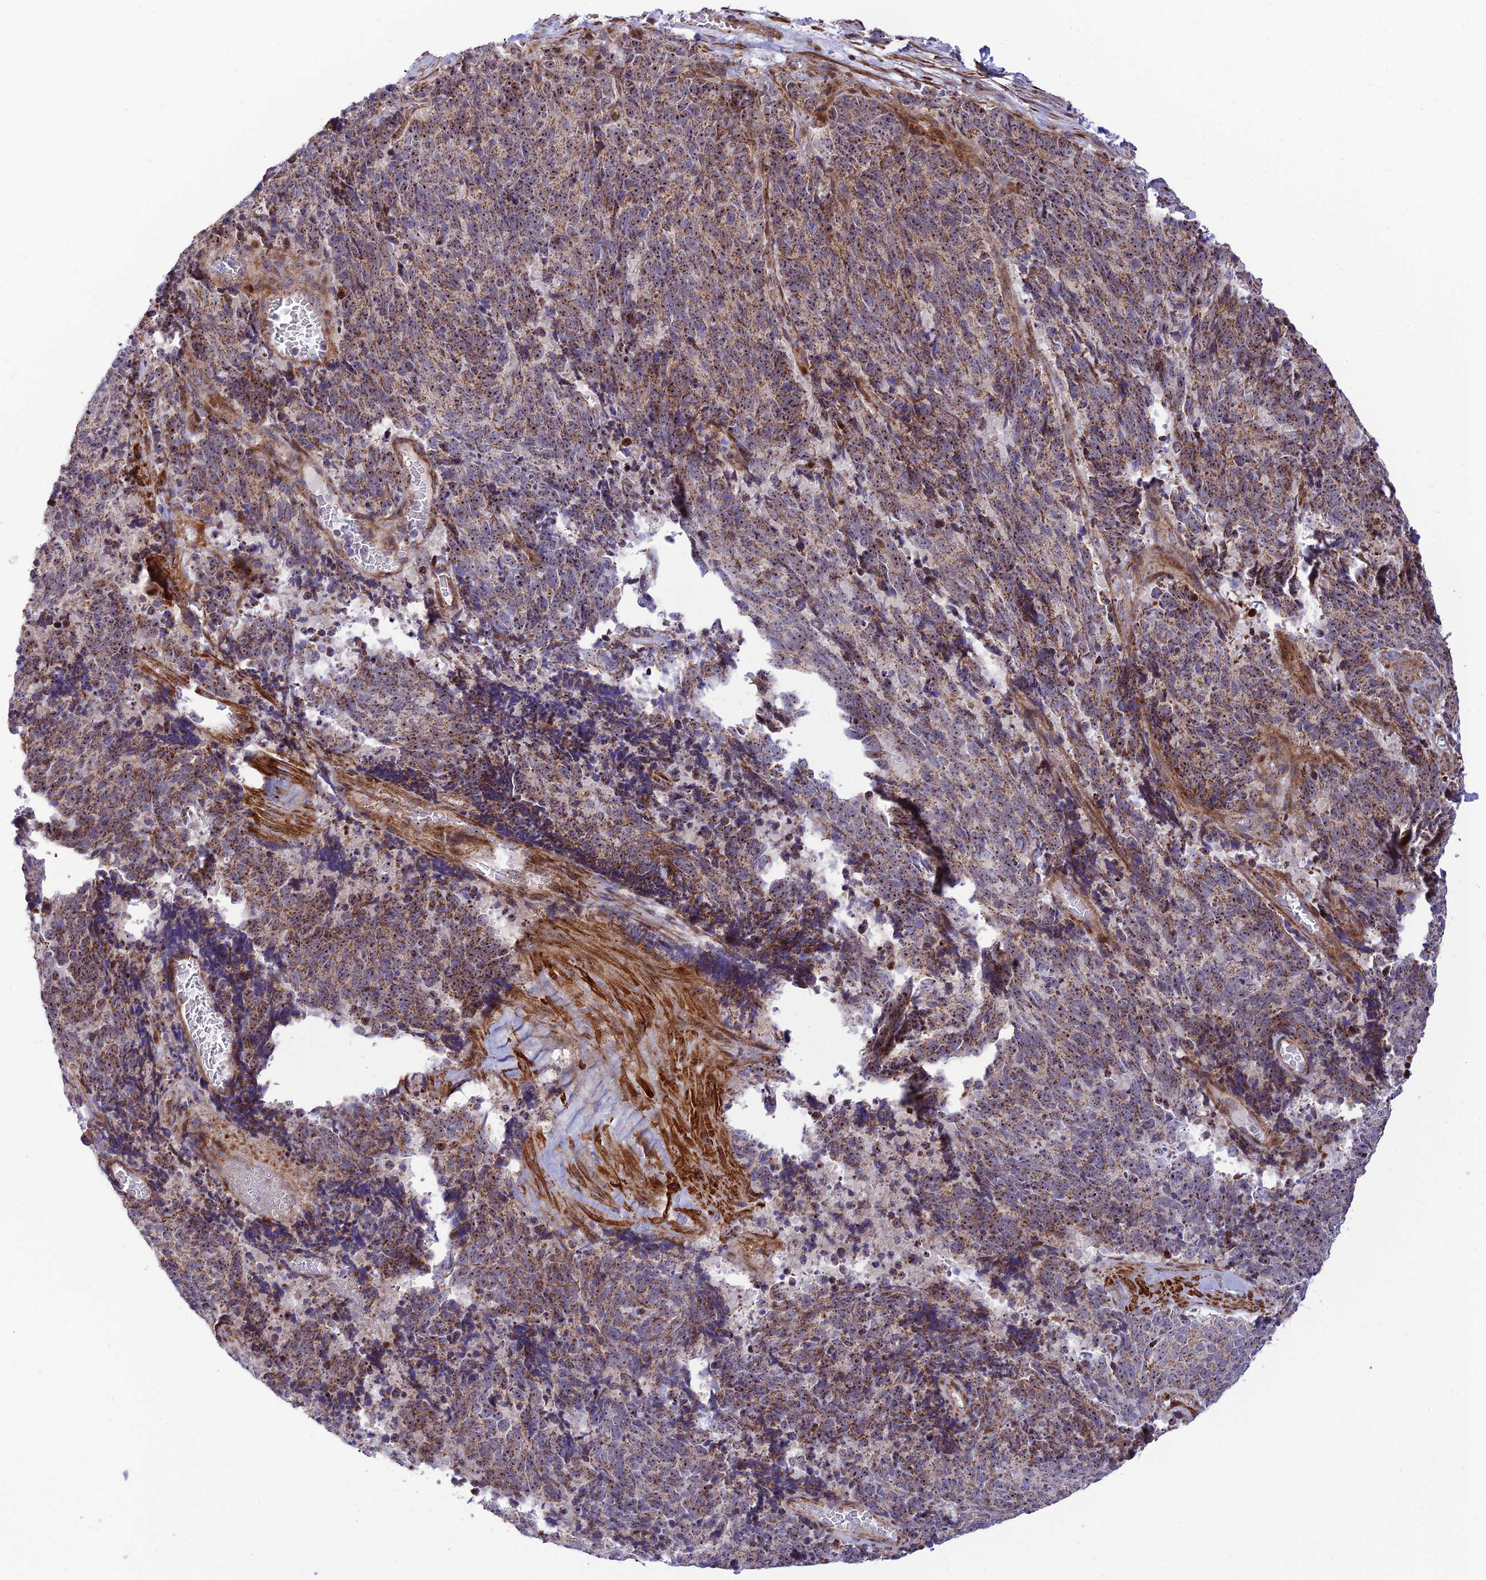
{"staining": {"intensity": "moderate", "quantity": ">75%", "location": "cytoplasmic/membranous,nuclear"}, "tissue": "cervical cancer", "cell_type": "Tumor cells", "image_type": "cancer", "snomed": [{"axis": "morphology", "description": "Squamous cell carcinoma, NOS"}, {"axis": "topography", "description": "Cervix"}], "caption": "DAB immunohistochemical staining of cervical squamous cell carcinoma exhibits moderate cytoplasmic/membranous and nuclear protein staining in about >75% of tumor cells.", "gene": "KBTBD7", "patient": {"sex": "female", "age": 29}}